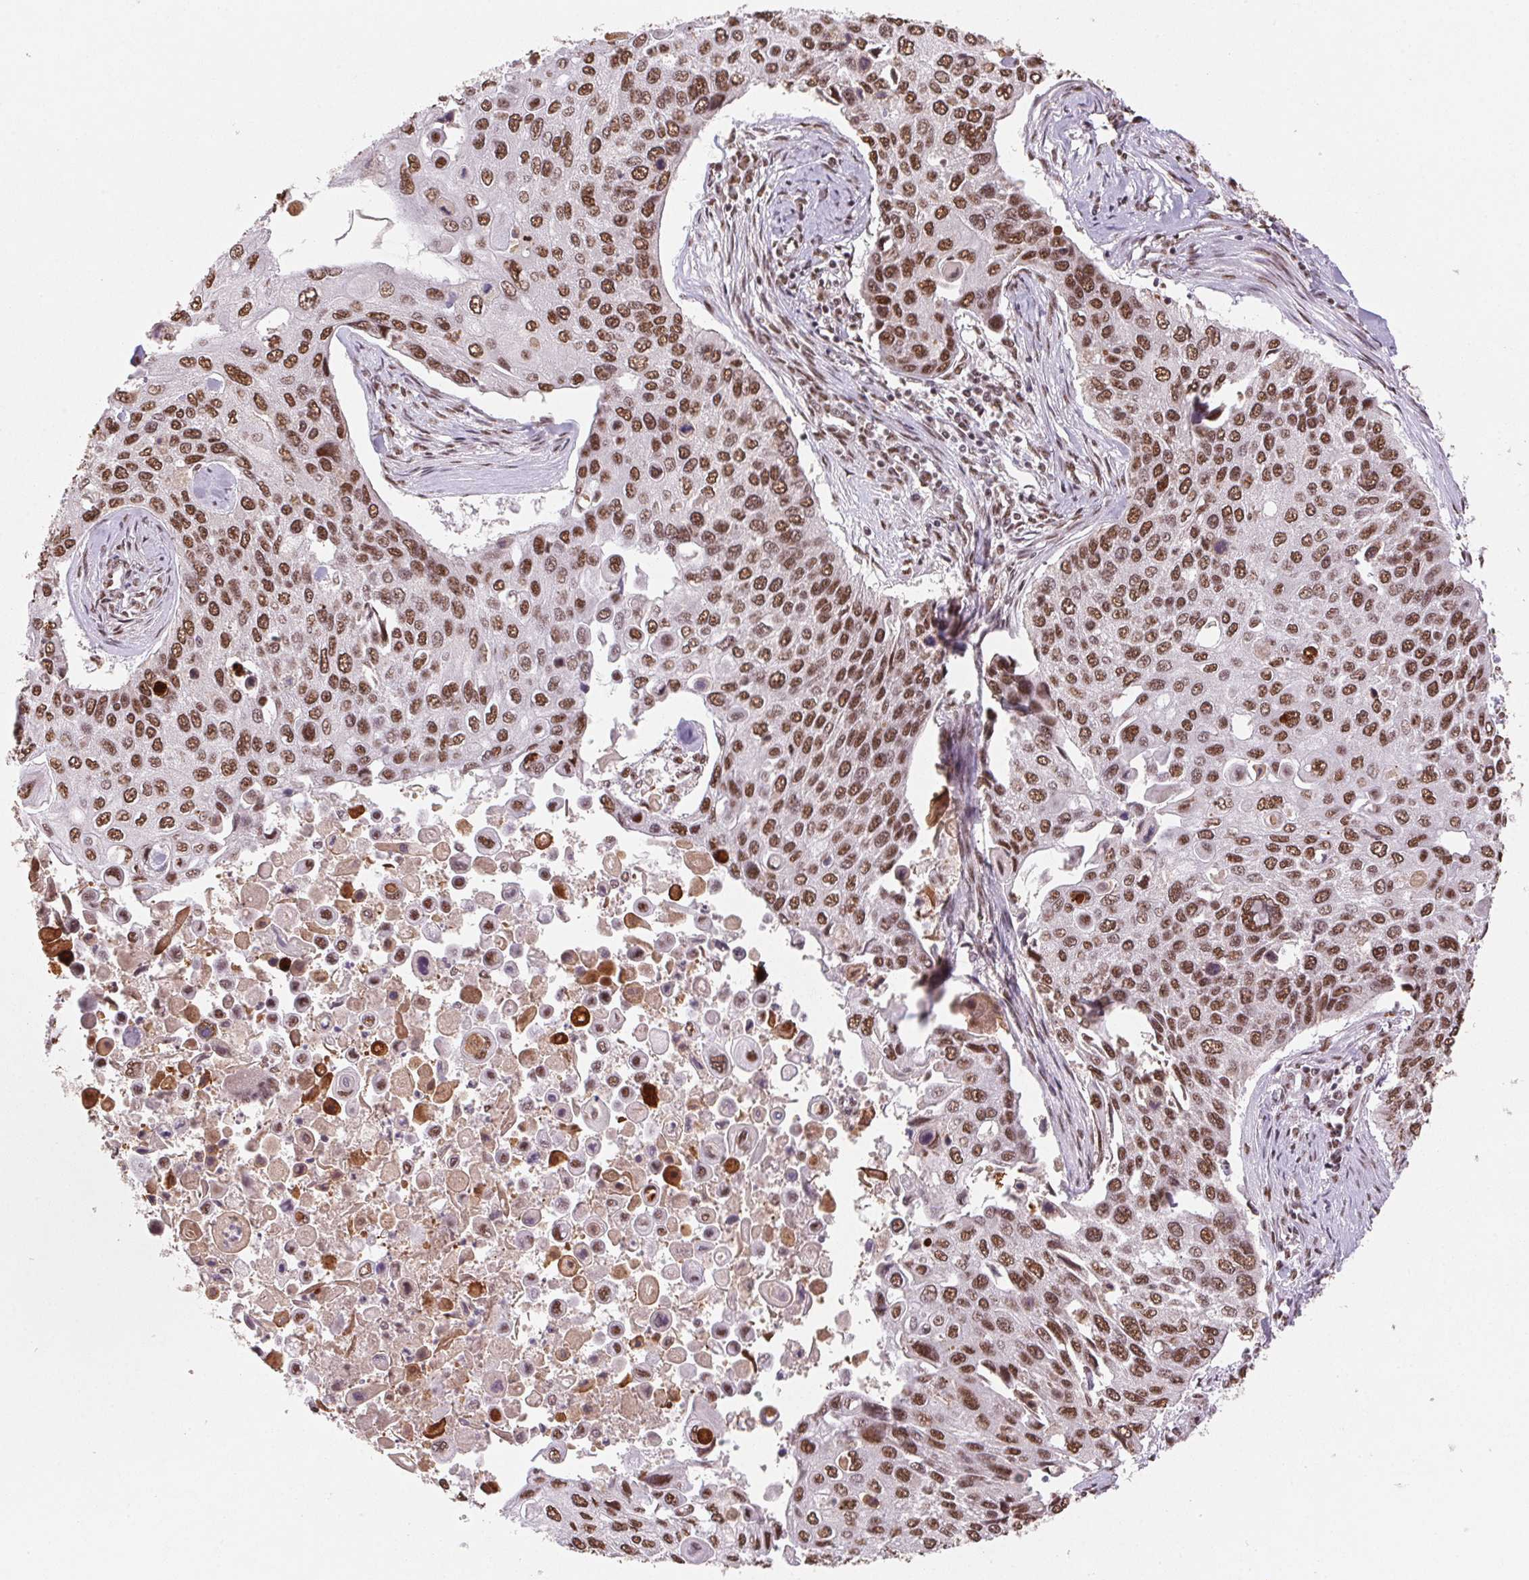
{"staining": {"intensity": "moderate", "quantity": ">75%", "location": "nuclear"}, "tissue": "lung cancer", "cell_type": "Tumor cells", "image_type": "cancer", "snomed": [{"axis": "morphology", "description": "Squamous cell carcinoma, NOS"}, {"axis": "morphology", "description": "Squamous cell carcinoma, metastatic, NOS"}, {"axis": "topography", "description": "Lung"}], "caption": "This is an image of IHC staining of lung metastatic squamous cell carcinoma, which shows moderate positivity in the nuclear of tumor cells.", "gene": "SNRPG", "patient": {"sex": "male", "age": 63}}